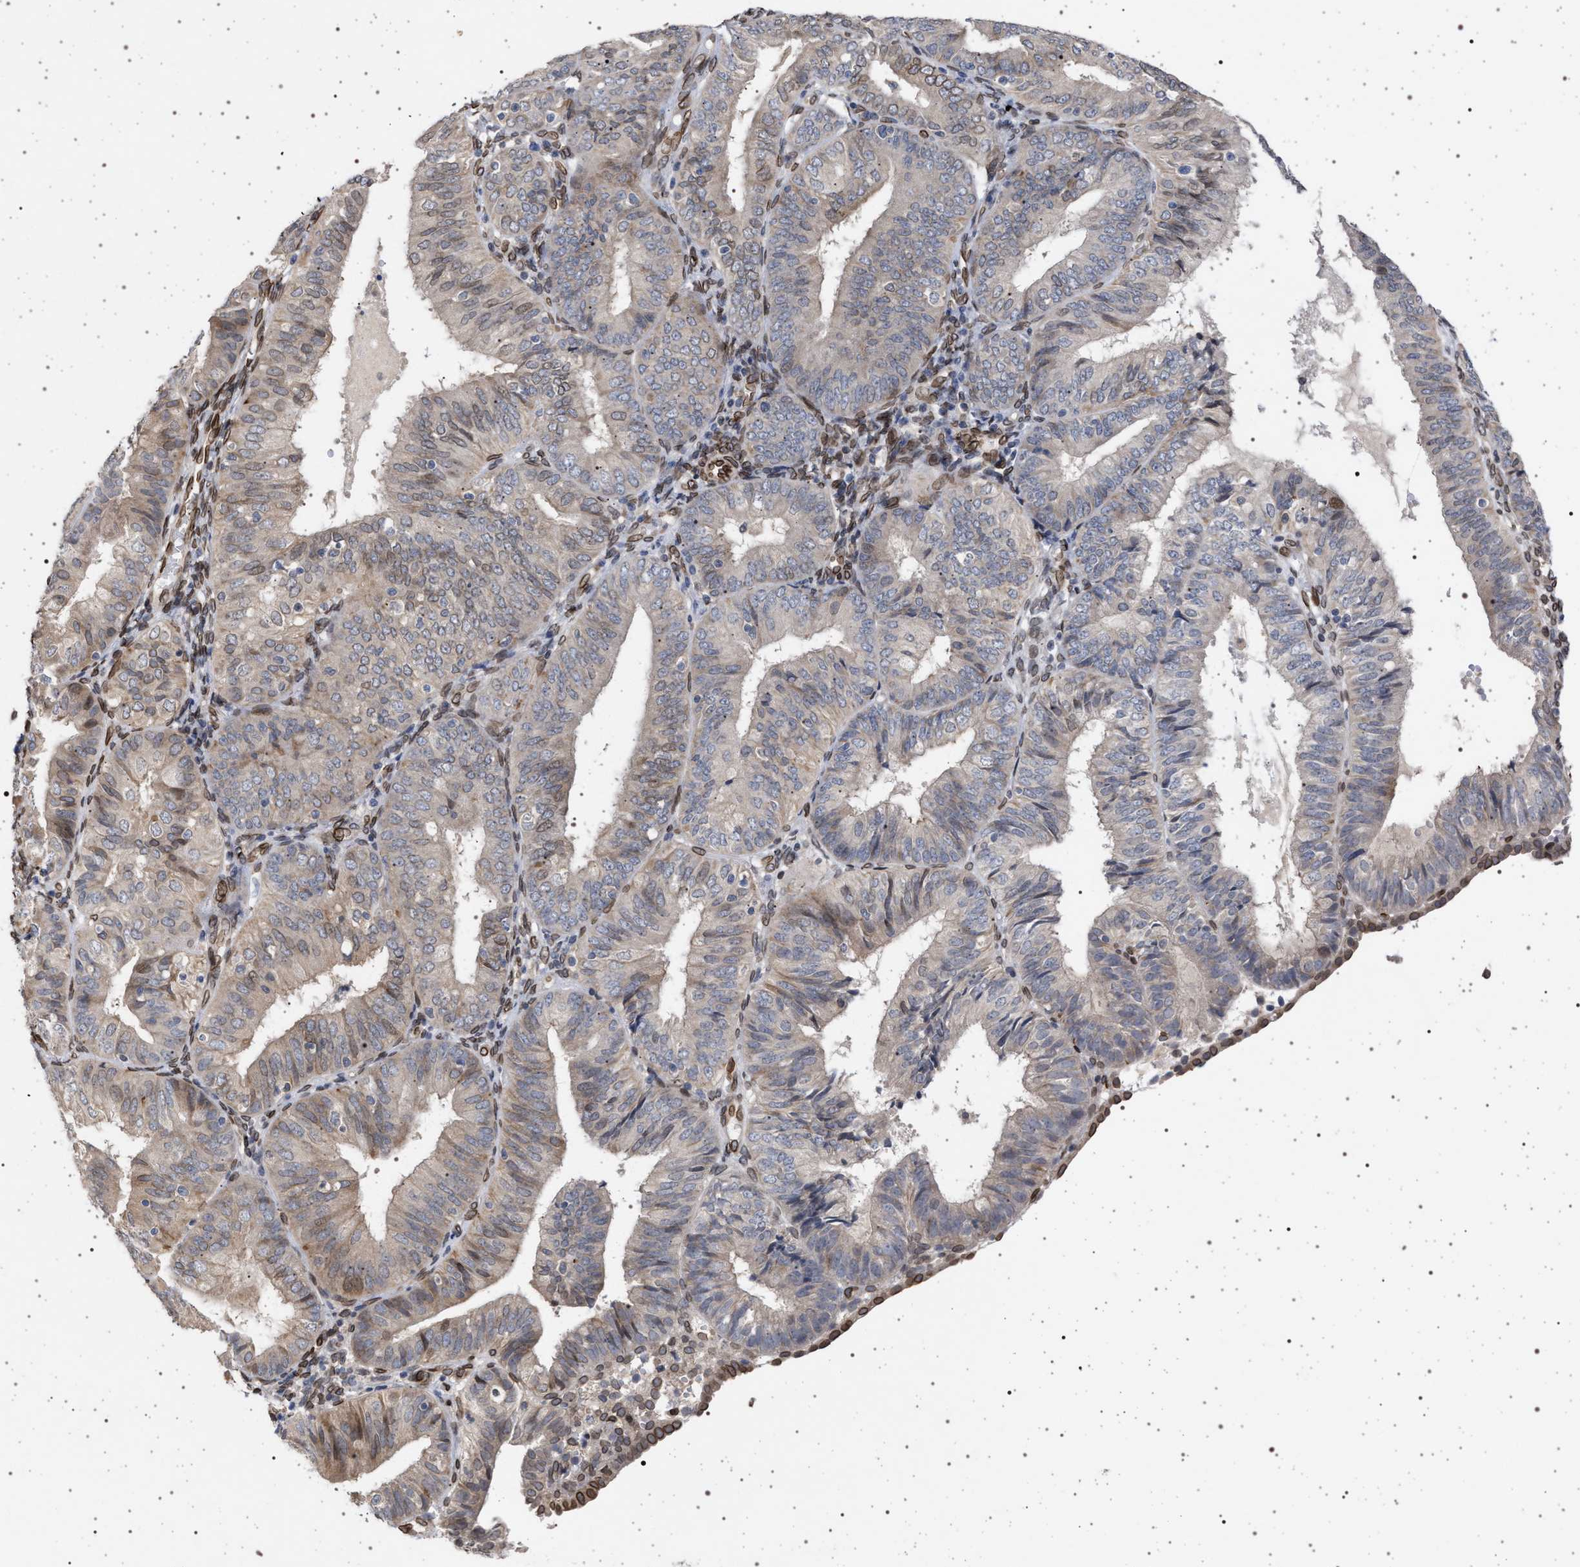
{"staining": {"intensity": "weak", "quantity": "<25%", "location": "cytoplasmic/membranous"}, "tissue": "endometrial cancer", "cell_type": "Tumor cells", "image_type": "cancer", "snomed": [{"axis": "morphology", "description": "Adenocarcinoma, NOS"}, {"axis": "topography", "description": "Endometrium"}], "caption": "This image is of endometrial cancer (adenocarcinoma) stained with immunohistochemistry to label a protein in brown with the nuclei are counter-stained blue. There is no staining in tumor cells.", "gene": "ING2", "patient": {"sex": "female", "age": 58}}